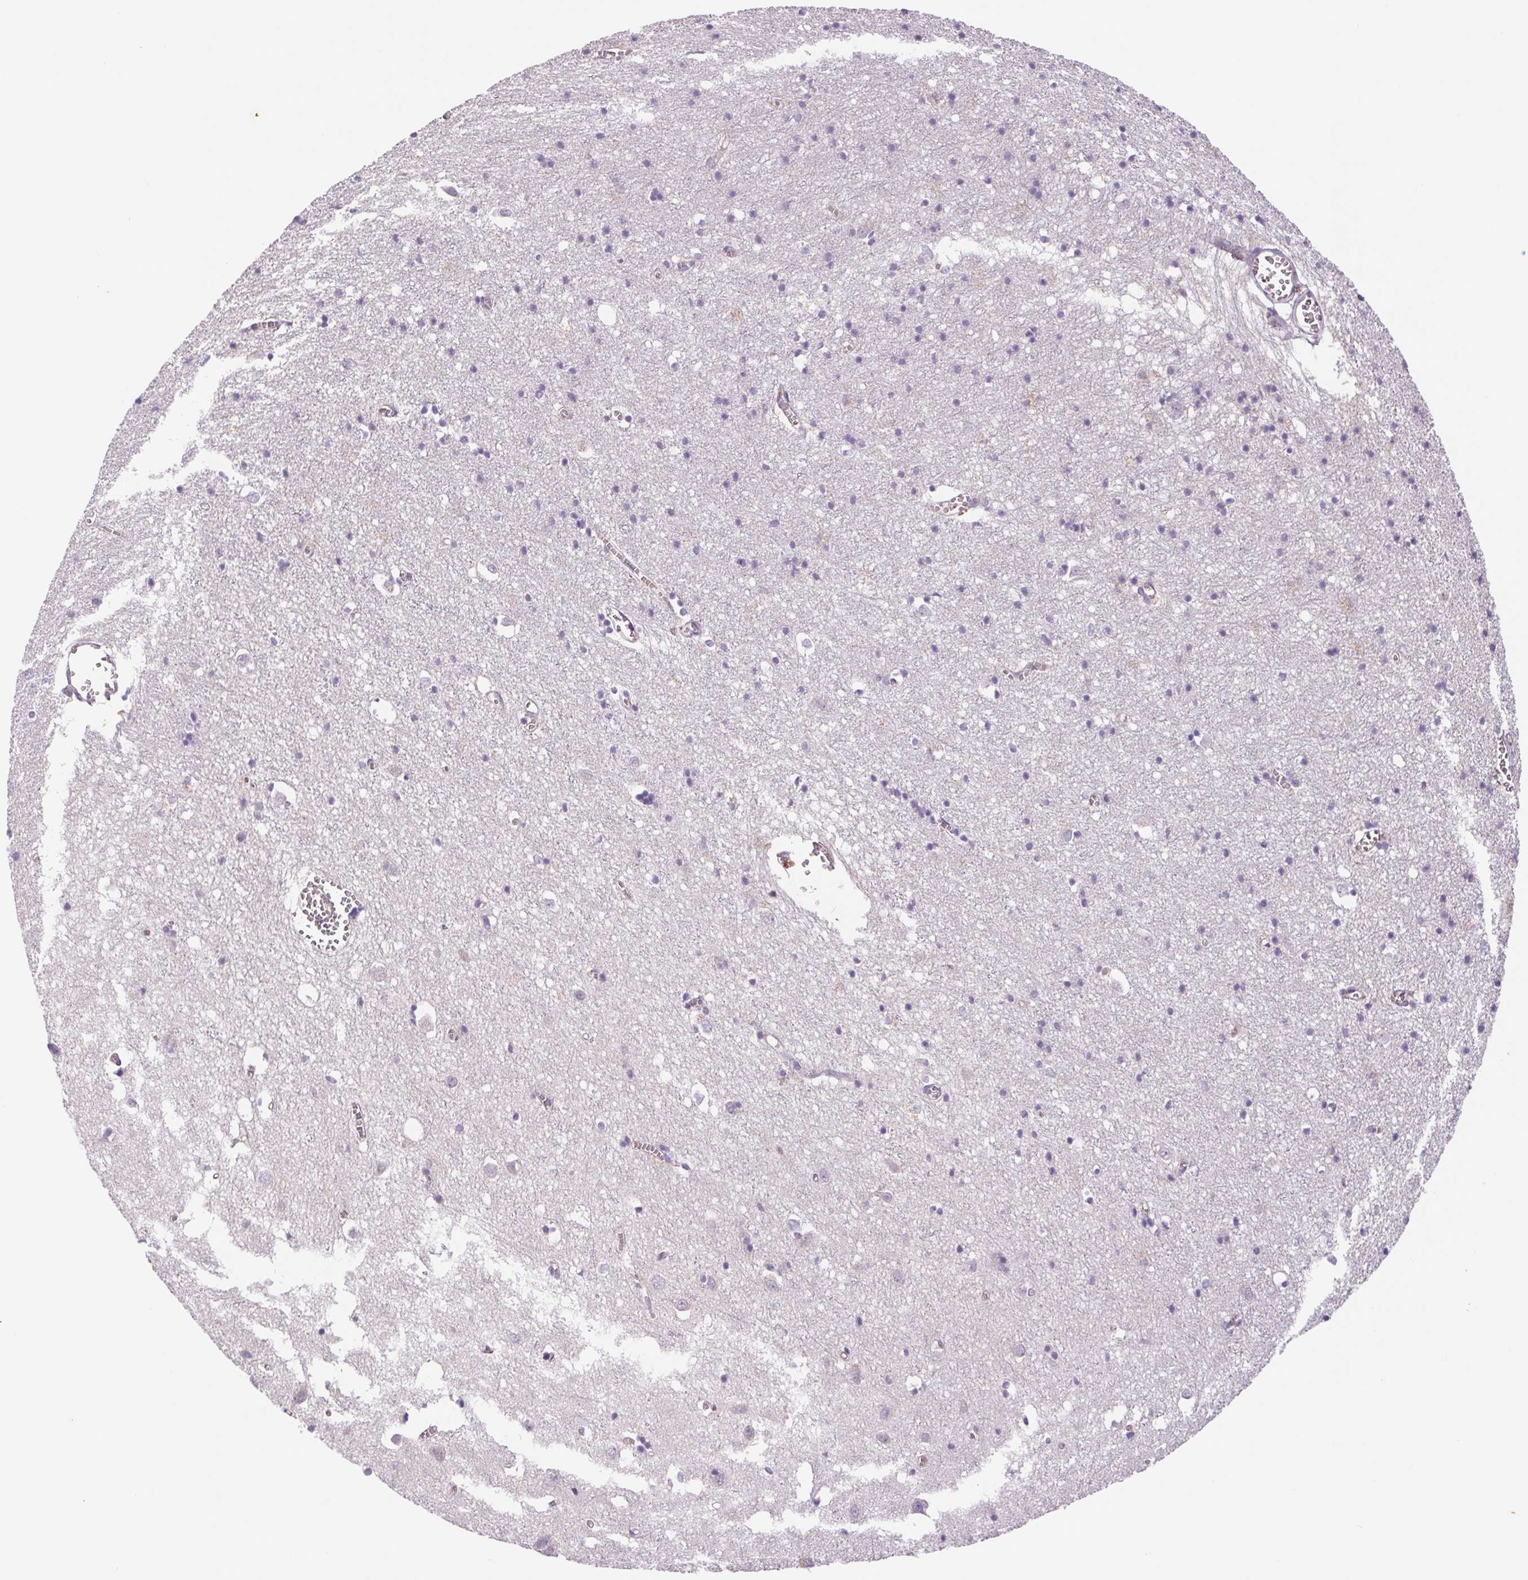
{"staining": {"intensity": "negative", "quantity": "none", "location": "none"}, "tissue": "cerebral cortex", "cell_type": "Endothelial cells", "image_type": "normal", "snomed": [{"axis": "morphology", "description": "Normal tissue, NOS"}, {"axis": "topography", "description": "Cerebral cortex"}], "caption": "Immunohistochemical staining of unremarkable cerebral cortex displays no significant positivity in endothelial cells.", "gene": "IGFL3", "patient": {"sex": "male", "age": 70}}